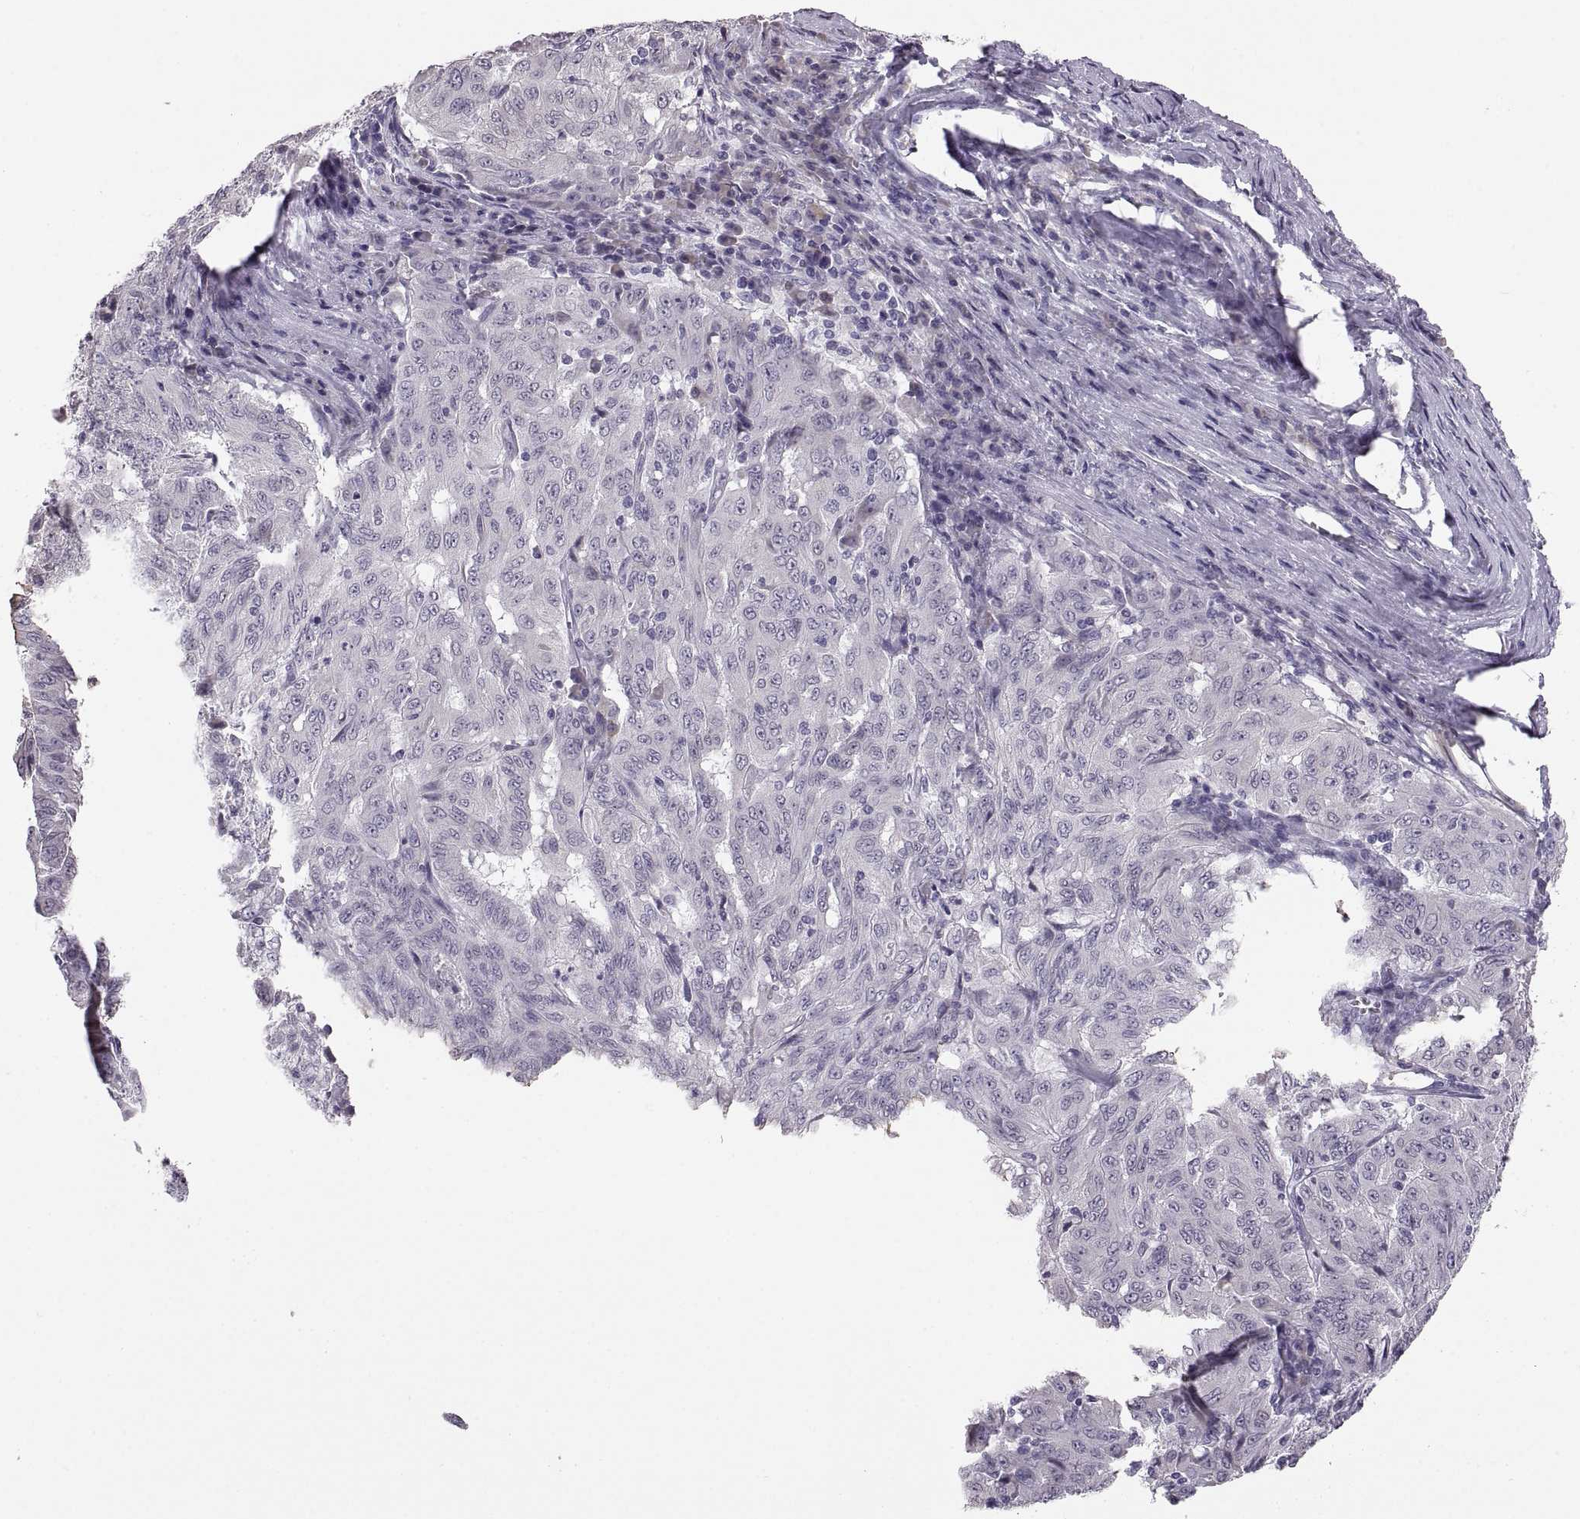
{"staining": {"intensity": "negative", "quantity": "none", "location": "none"}, "tissue": "pancreatic cancer", "cell_type": "Tumor cells", "image_type": "cancer", "snomed": [{"axis": "morphology", "description": "Adenocarcinoma, NOS"}, {"axis": "topography", "description": "Pancreas"}], "caption": "A high-resolution histopathology image shows IHC staining of pancreatic cancer, which displays no significant staining in tumor cells.", "gene": "MAGEB18", "patient": {"sex": "male", "age": 63}}